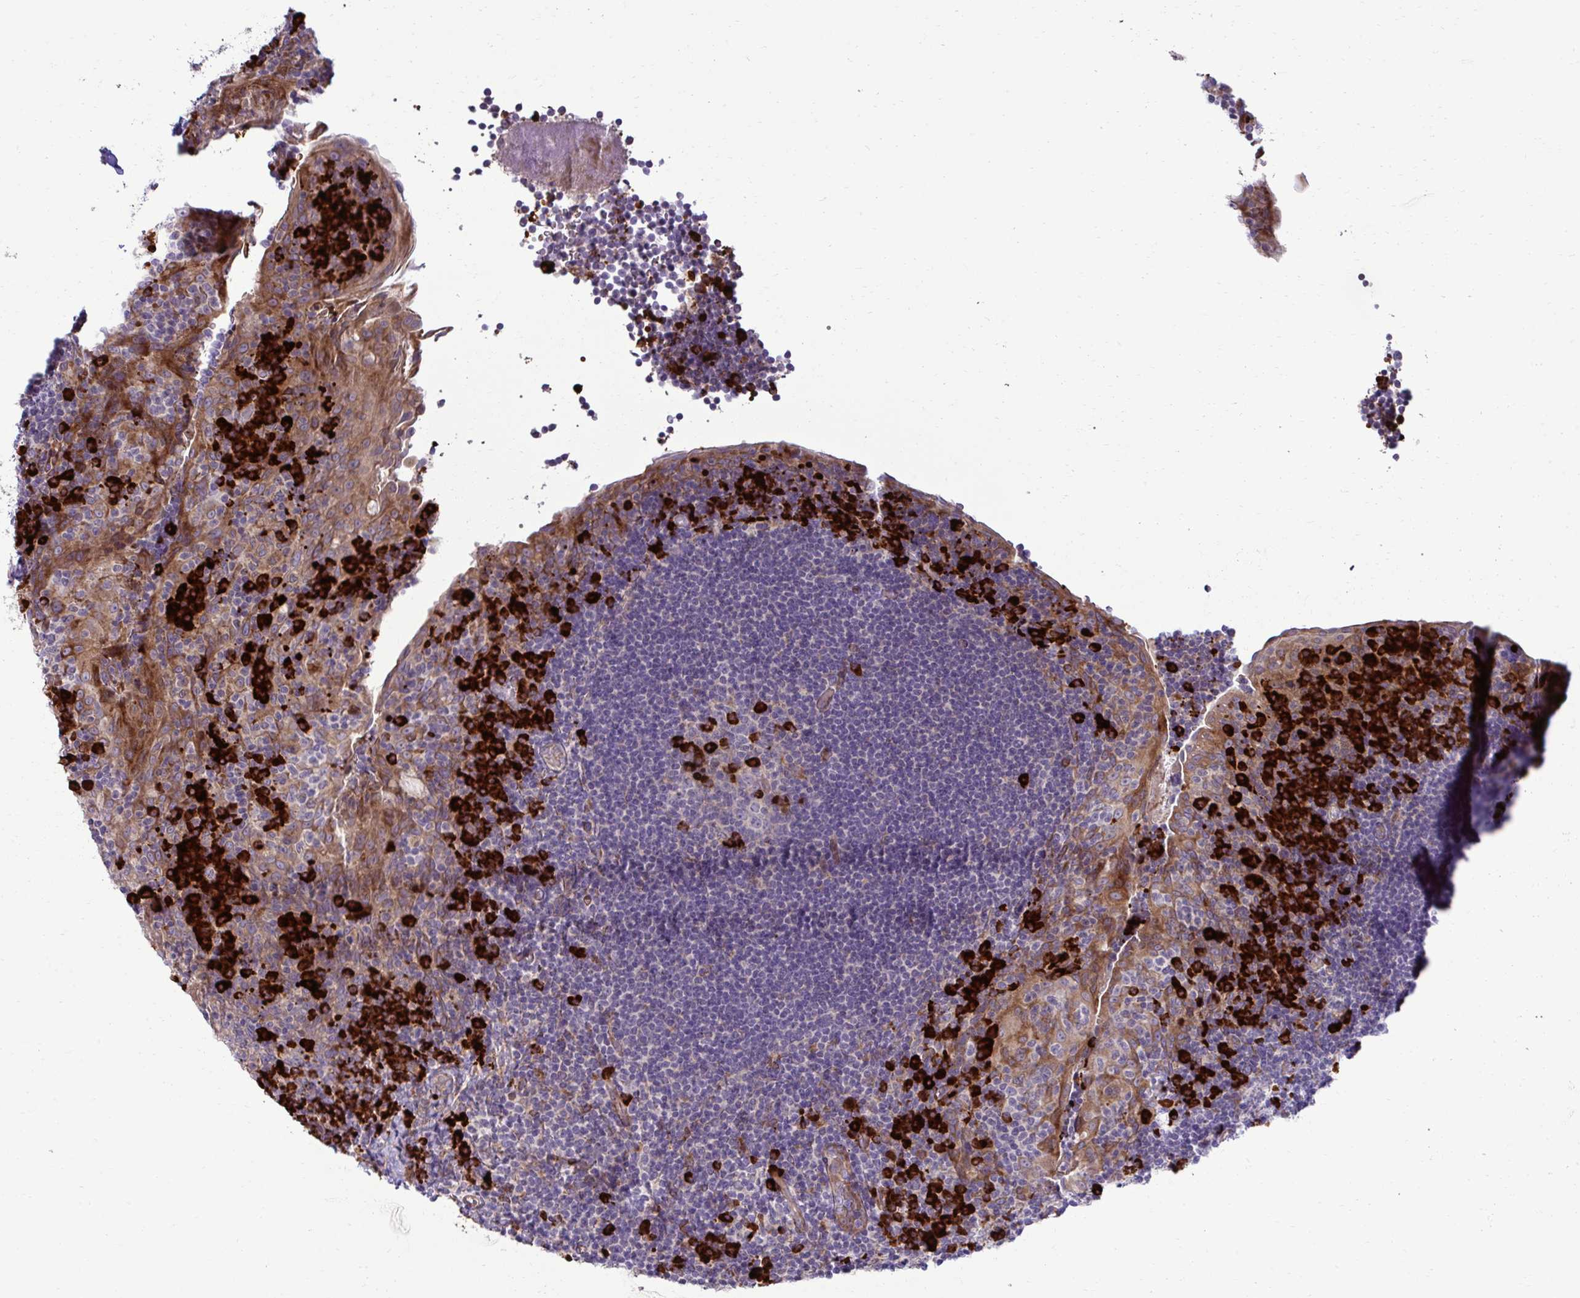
{"staining": {"intensity": "strong", "quantity": "<25%", "location": "cytoplasmic/membranous"}, "tissue": "tonsil", "cell_type": "Germinal center cells", "image_type": "normal", "snomed": [{"axis": "morphology", "description": "Normal tissue, NOS"}, {"axis": "topography", "description": "Tonsil"}], "caption": "About <25% of germinal center cells in unremarkable tonsil show strong cytoplasmic/membranous protein positivity as visualized by brown immunohistochemical staining.", "gene": "LIMS1", "patient": {"sex": "male", "age": 17}}